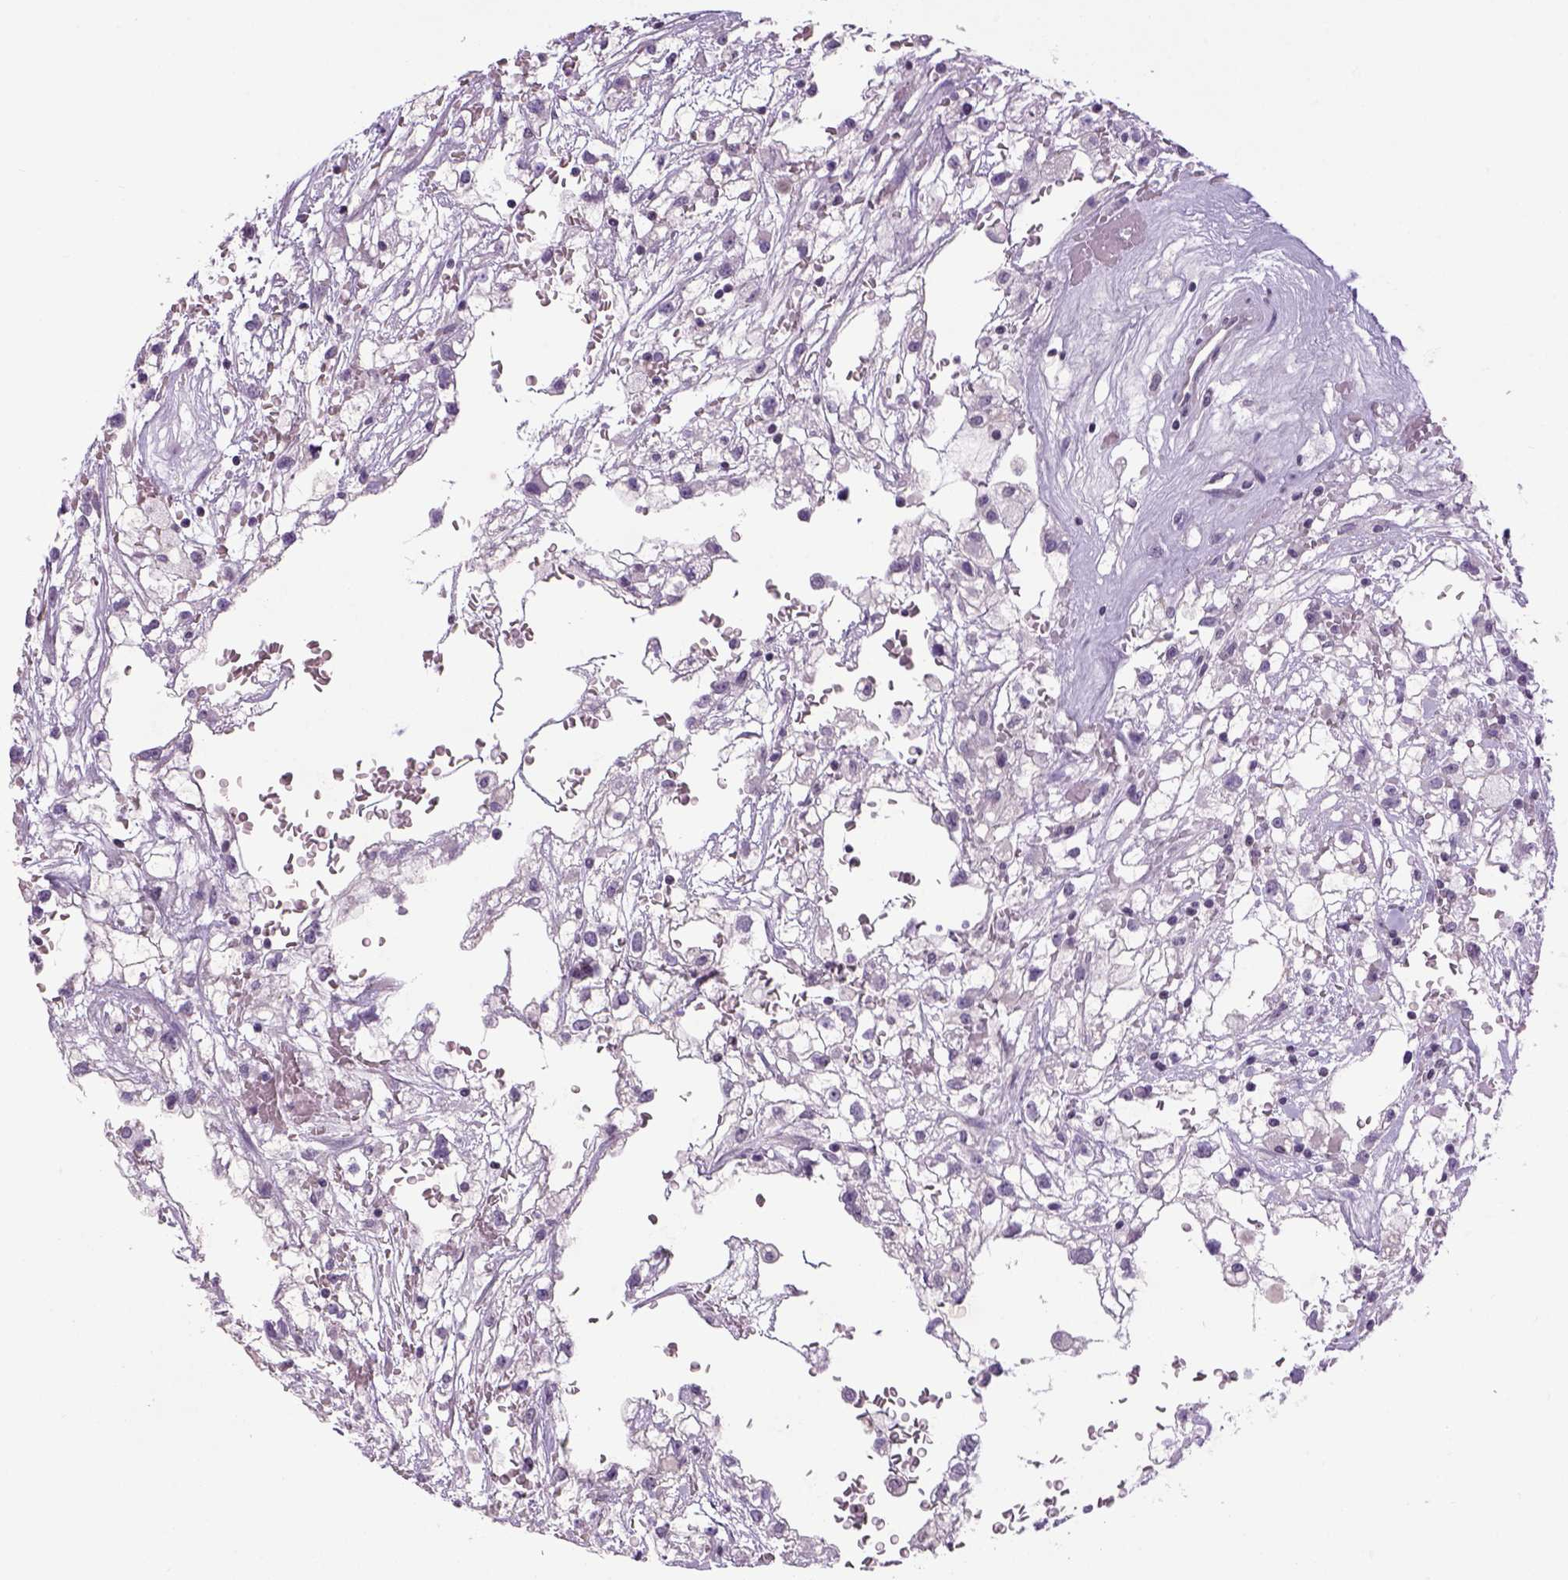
{"staining": {"intensity": "negative", "quantity": "none", "location": "none"}, "tissue": "renal cancer", "cell_type": "Tumor cells", "image_type": "cancer", "snomed": [{"axis": "morphology", "description": "Adenocarcinoma, NOS"}, {"axis": "topography", "description": "Kidney"}], "caption": "The IHC photomicrograph has no significant staining in tumor cells of renal adenocarcinoma tissue.", "gene": "PRRT1", "patient": {"sex": "male", "age": 59}}